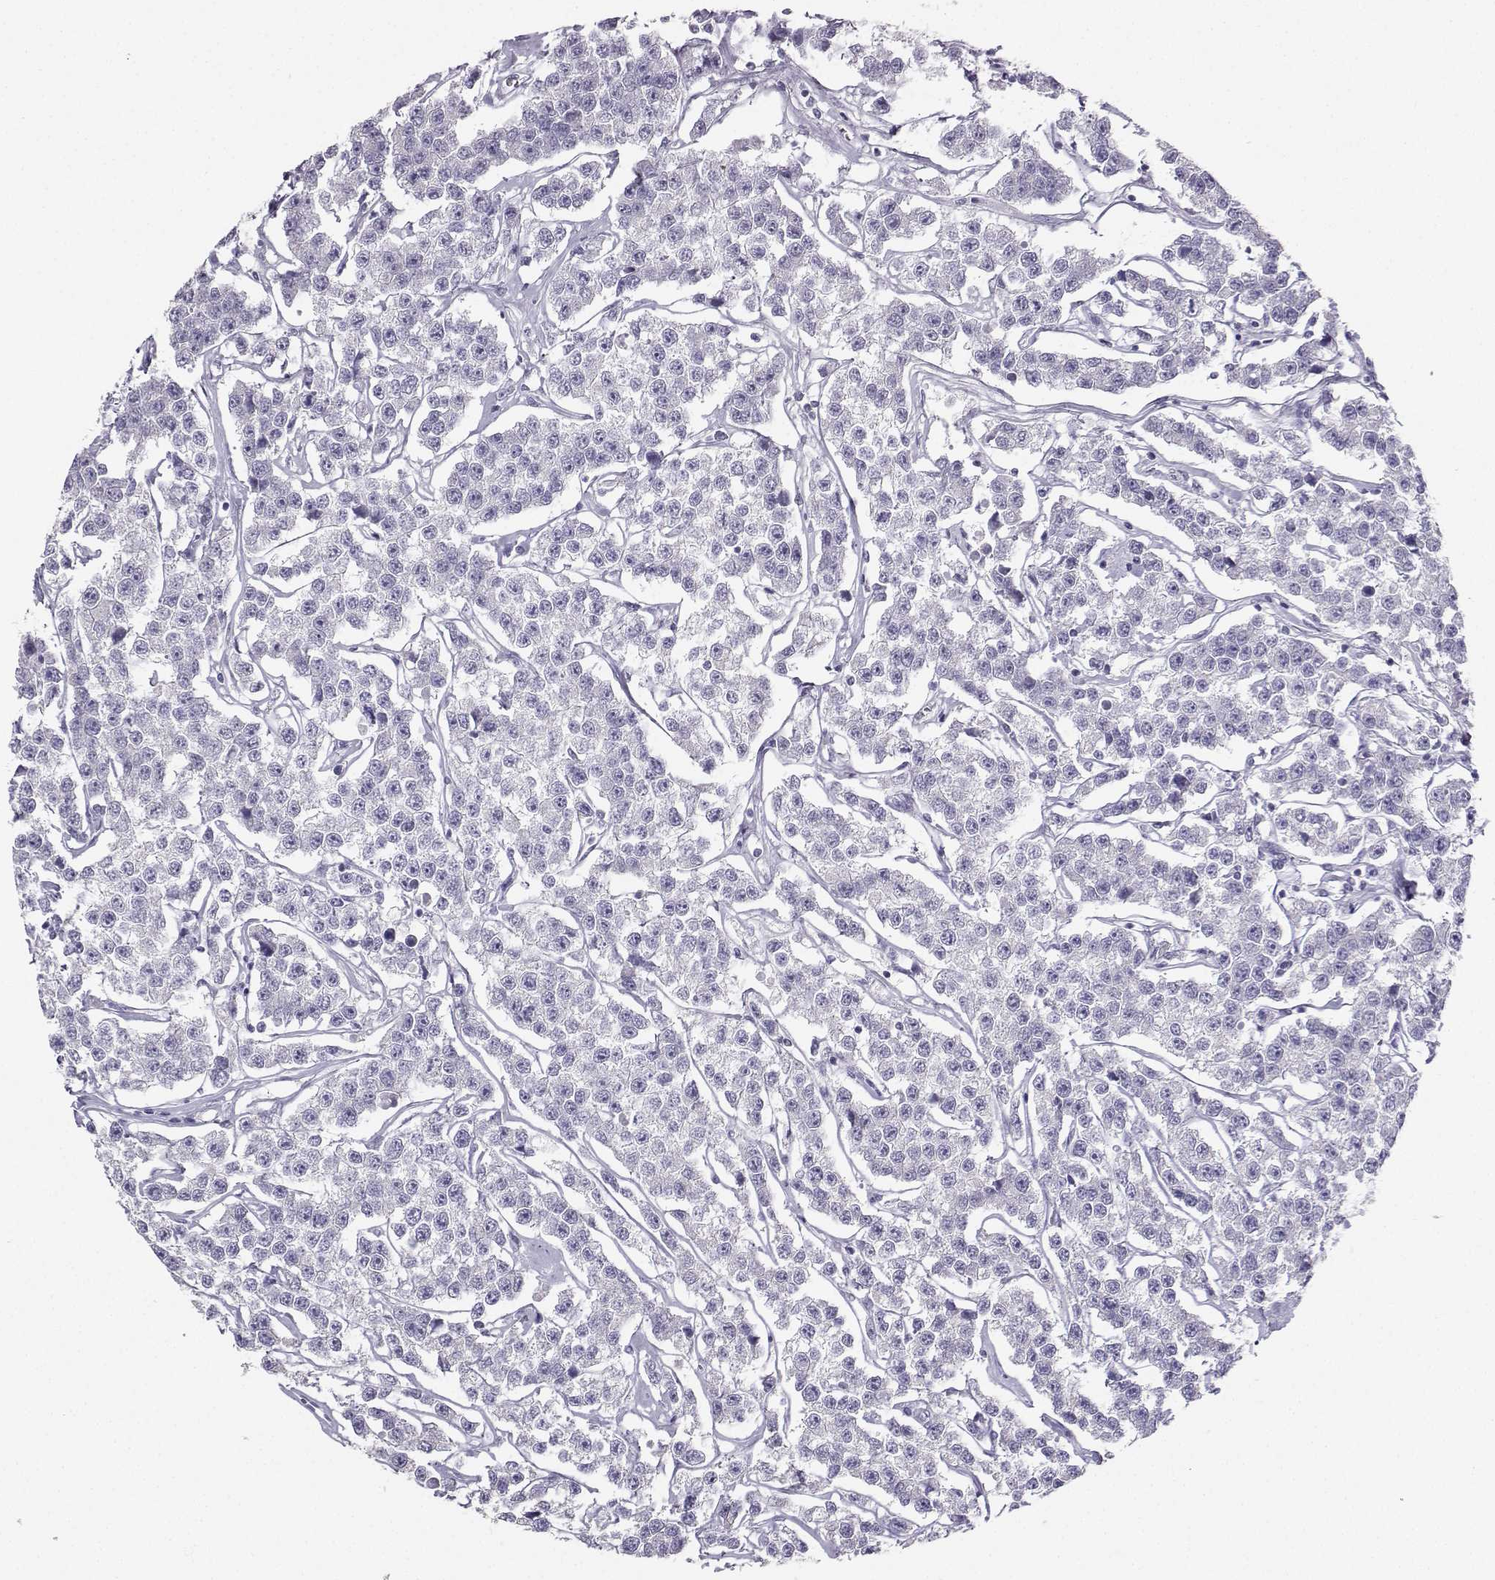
{"staining": {"intensity": "negative", "quantity": "none", "location": "none"}, "tissue": "testis cancer", "cell_type": "Tumor cells", "image_type": "cancer", "snomed": [{"axis": "morphology", "description": "Seminoma, NOS"}, {"axis": "topography", "description": "Testis"}], "caption": "Seminoma (testis) stained for a protein using IHC exhibits no positivity tumor cells.", "gene": "AVP", "patient": {"sex": "male", "age": 59}}